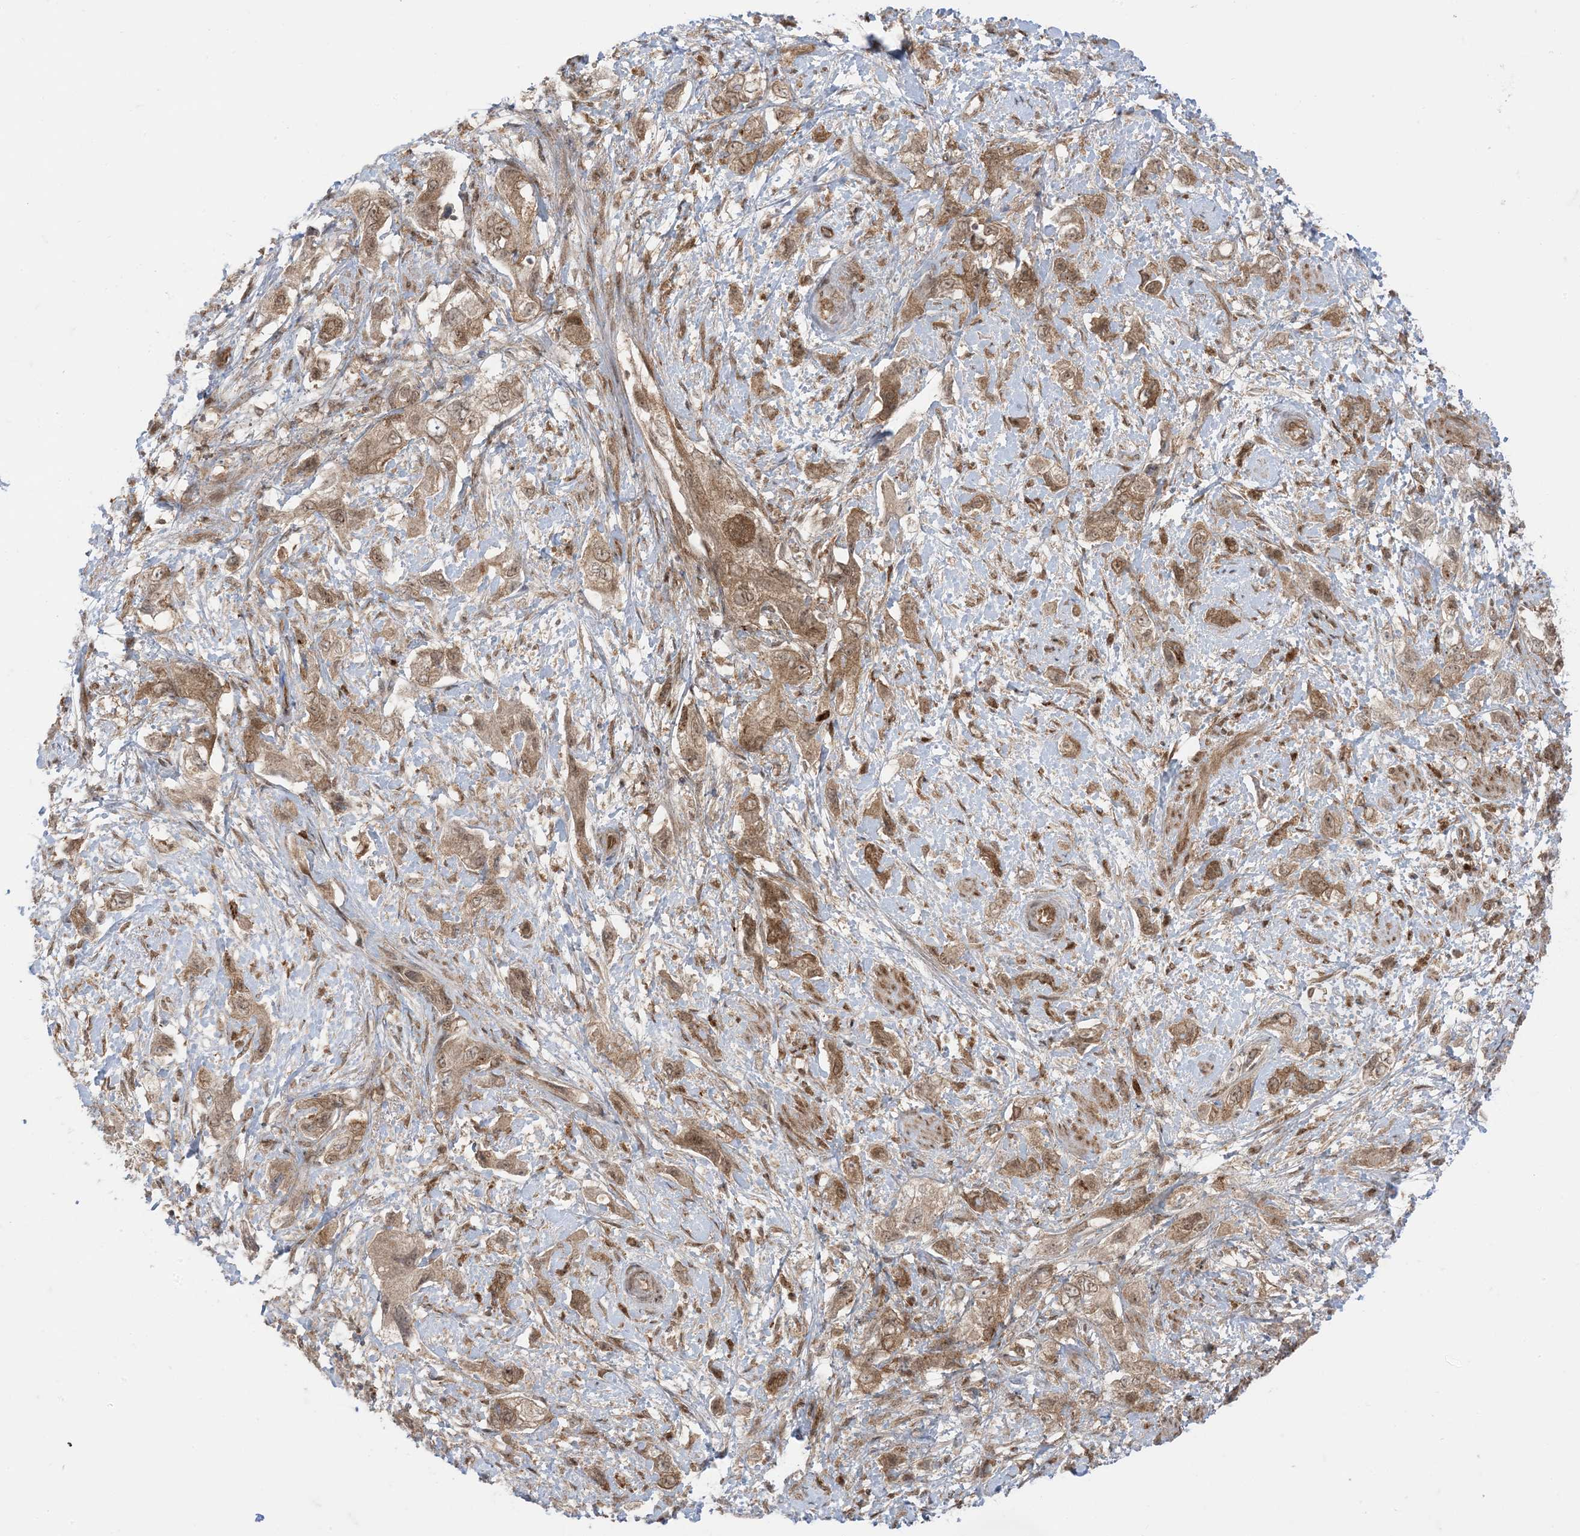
{"staining": {"intensity": "moderate", "quantity": ">75%", "location": "cytoplasmic/membranous,nuclear"}, "tissue": "pancreatic cancer", "cell_type": "Tumor cells", "image_type": "cancer", "snomed": [{"axis": "morphology", "description": "Adenocarcinoma, NOS"}, {"axis": "topography", "description": "Pancreas"}], "caption": "This micrograph reveals immunohistochemistry (IHC) staining of pancreatic cancer, with medium moderate cytoplasmic/membranous and nuclear staining in about >75% of tumor cells.", "gene": "PTPA", "patient": {"sex": "female", "age": 73}}